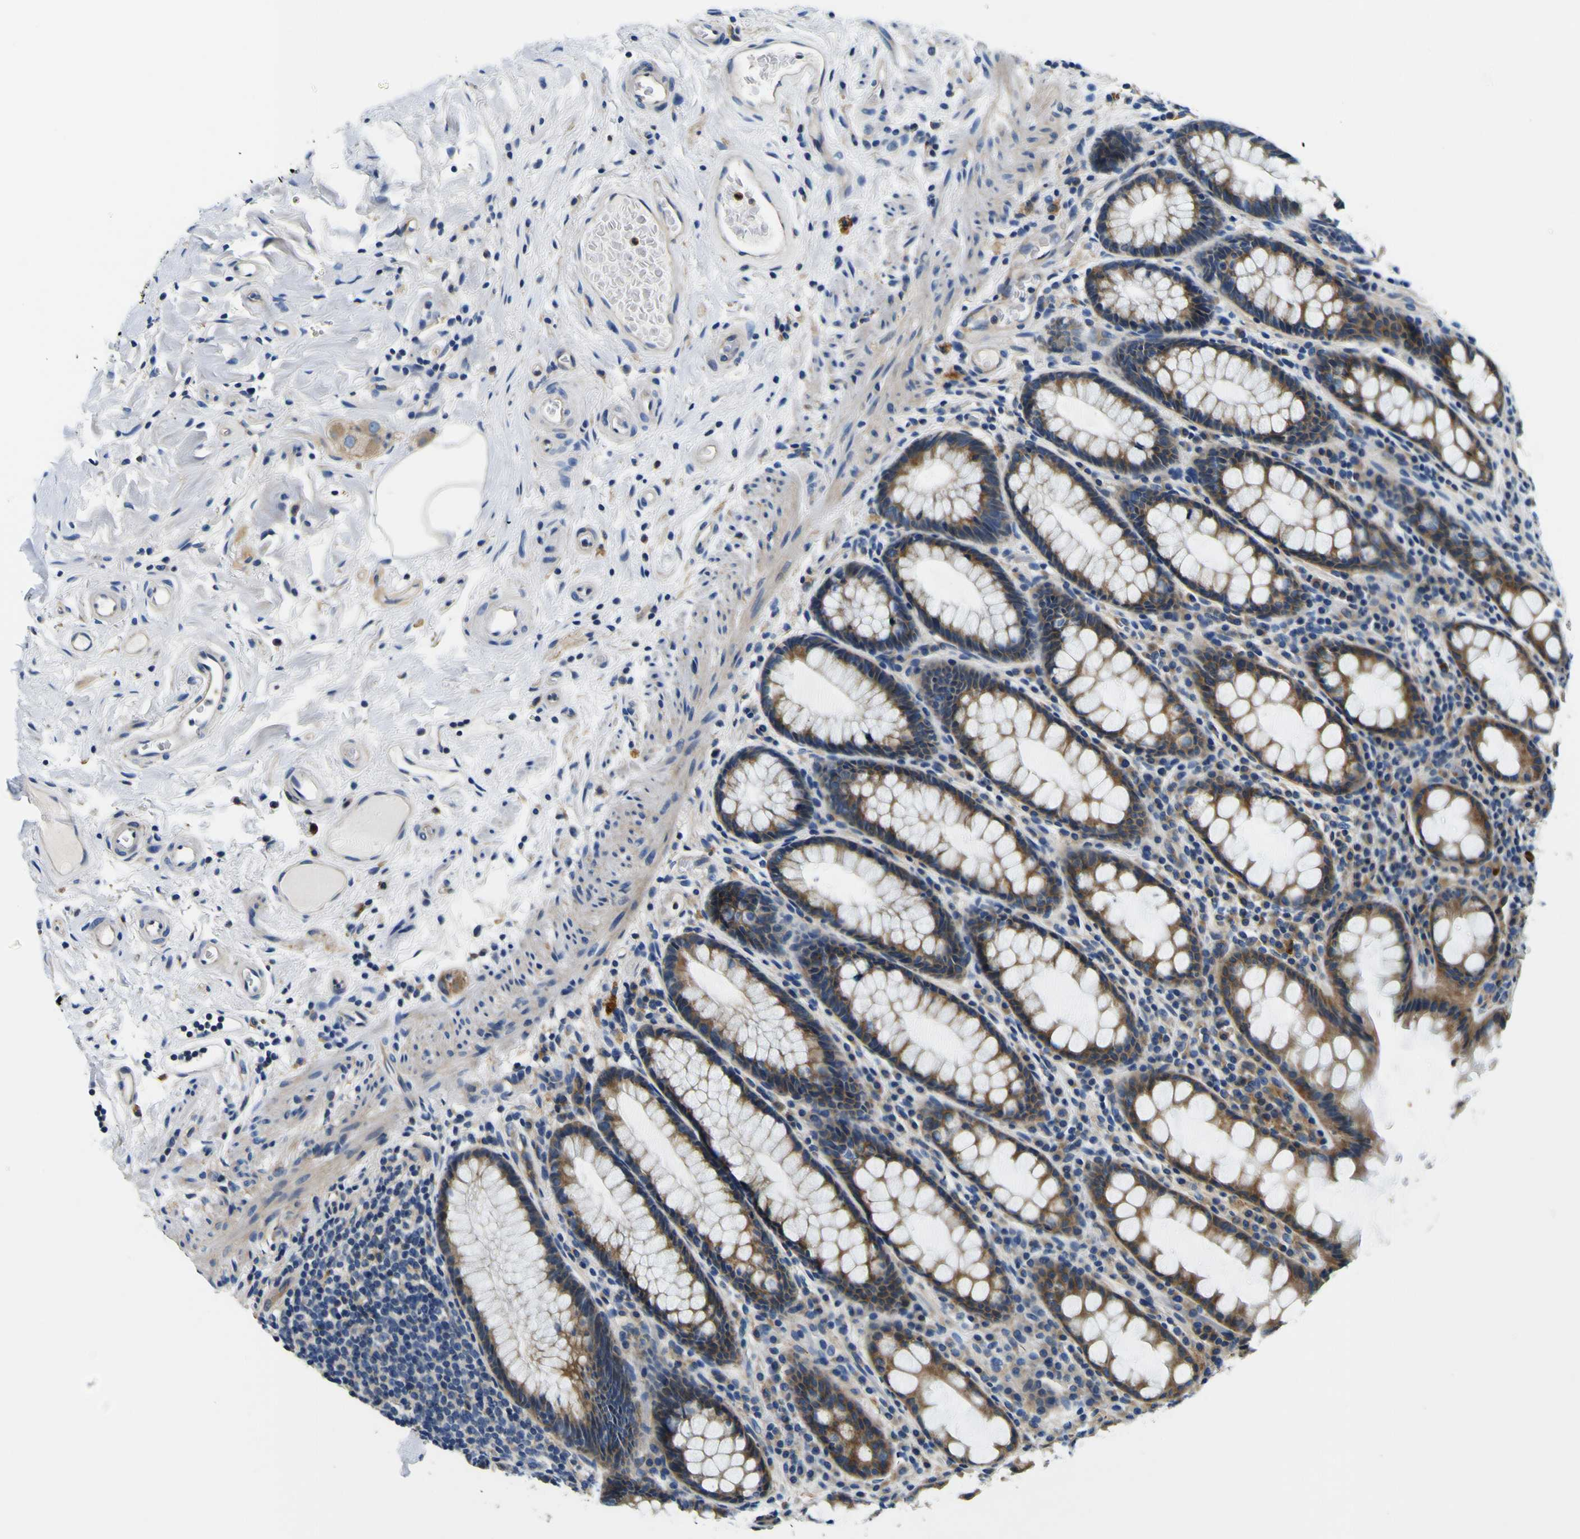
{"staining": {"intensity": "moderate", "quantity": "25%-75%", "location": "cytoplasmic/membranous"}, "tissue": "rectum", "cell_type": "Glandular cells", "image_type": "normal", "snomed": [{"axis": "morphology", "description": "Normal tissue, NOS"}, {"axis": "topography", "description": "Rectum"}], "caption": "DAB immunohistochemical staining of normal rectum shows moderate cytoplasmic/membranous protein staining in about 25%-75% of glandular cells. Using DAB (3,3'-diaminobenzidine) (brown) and hematoxylin (blue) stains, captured at high magnification using brightfield microscopy.", "gene": "CLSTN1", "patient": {"sex": "male", "age": 92}}